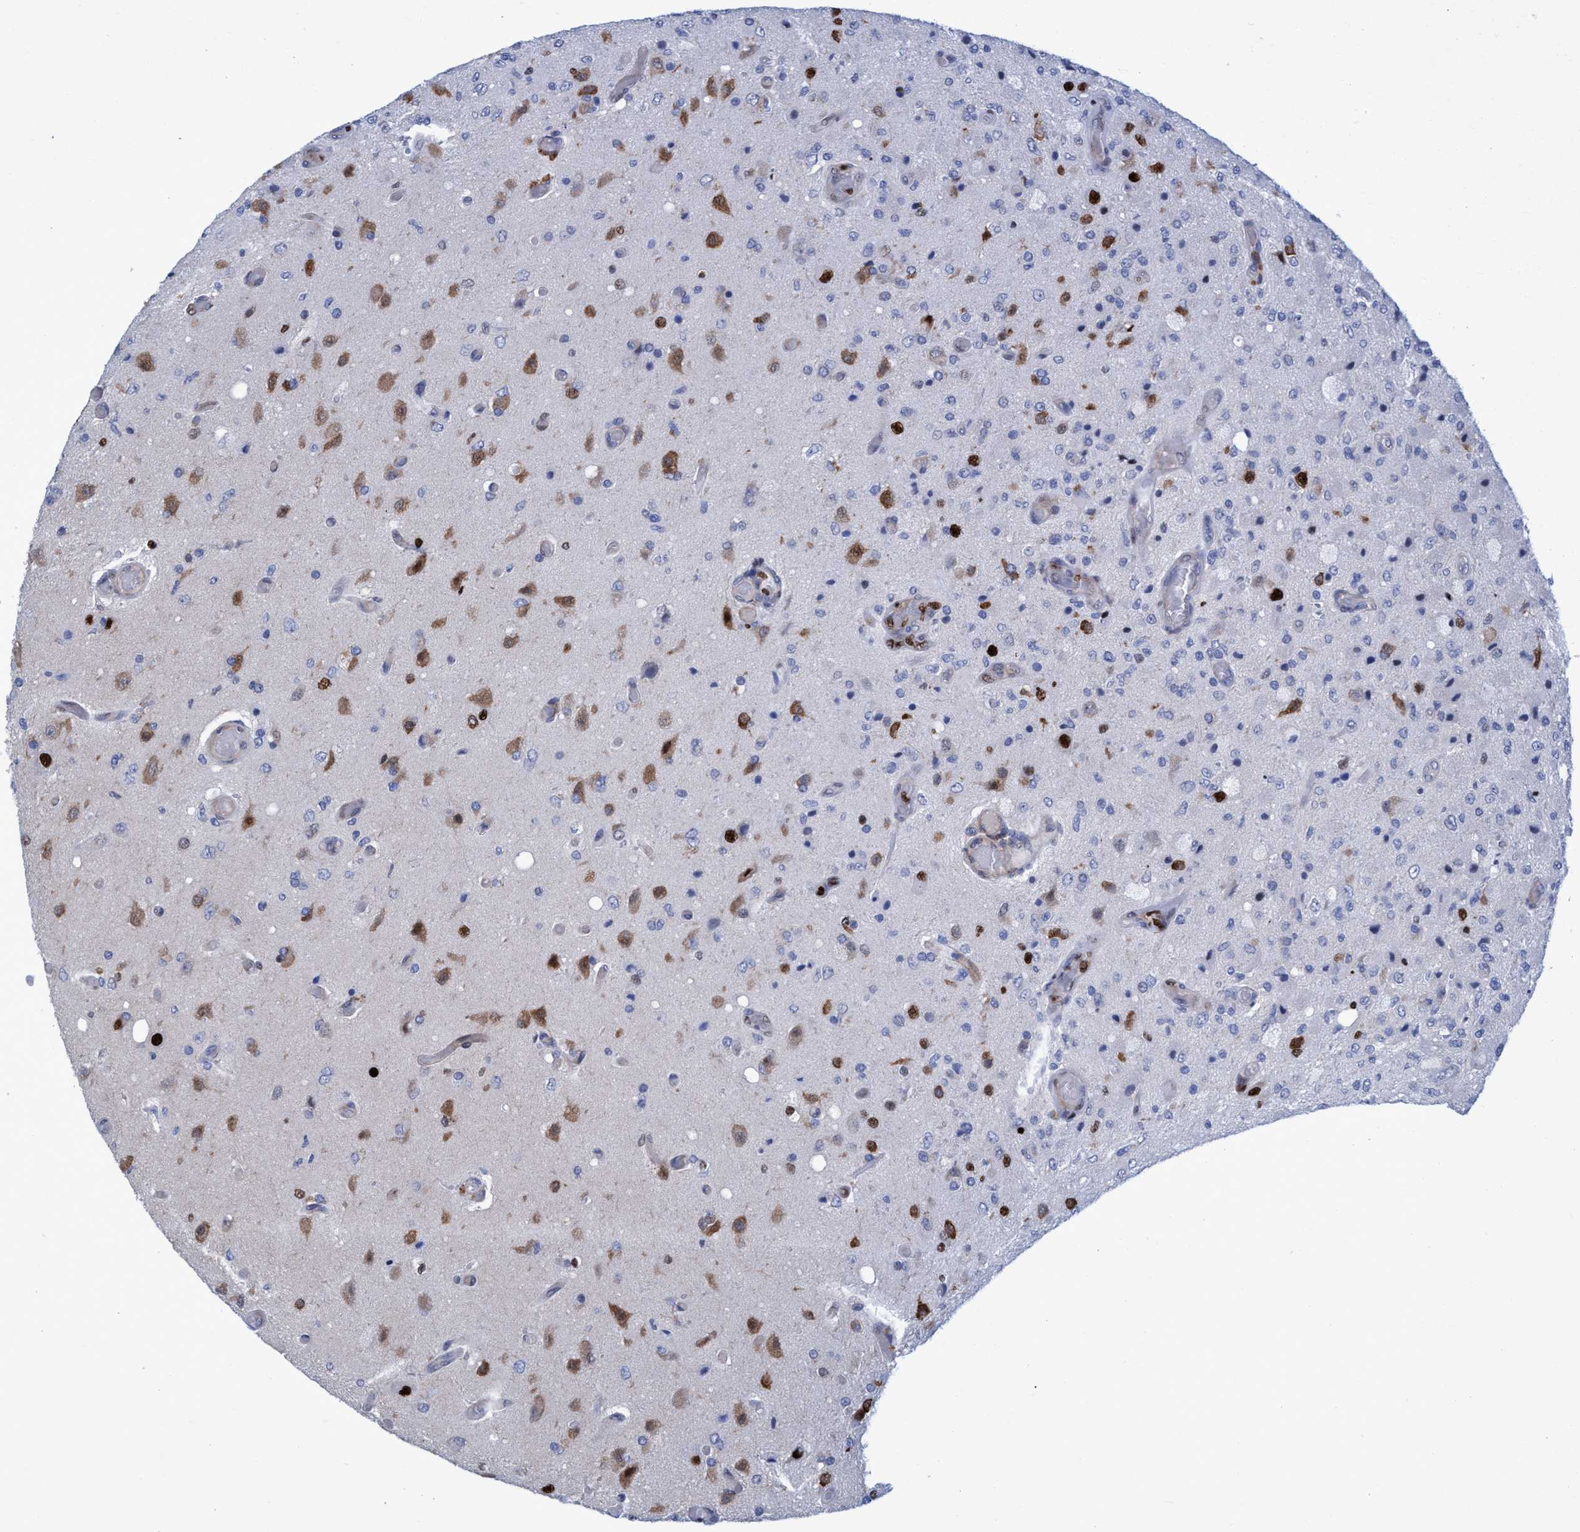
{"staining": {"intensity": "strong", "quantity": "25%-75%", "location": "cytoplasmic/membranous,nuclear"}, "tissue": "glioma", "cell_type": "Tumor cells", "image_type": "cancer", "snomed": [{"axis": "morphology", "description": "Normal tissue, NOS"}, {"axis": "morphology", "description": "Glioma, malignant, High grade"}, {"axis": "topography", "description": "Cerebral cortex"}], "caption": "High-grade glioma (malignant) tissue exhibits strong cytoplasmic/membranous and nuclear expression in about 25%-75% of tumor cells, visualized by immunohistochemistry.", "gene": "R3HCC1", "patient": {"sex": "male", "age": 77}}